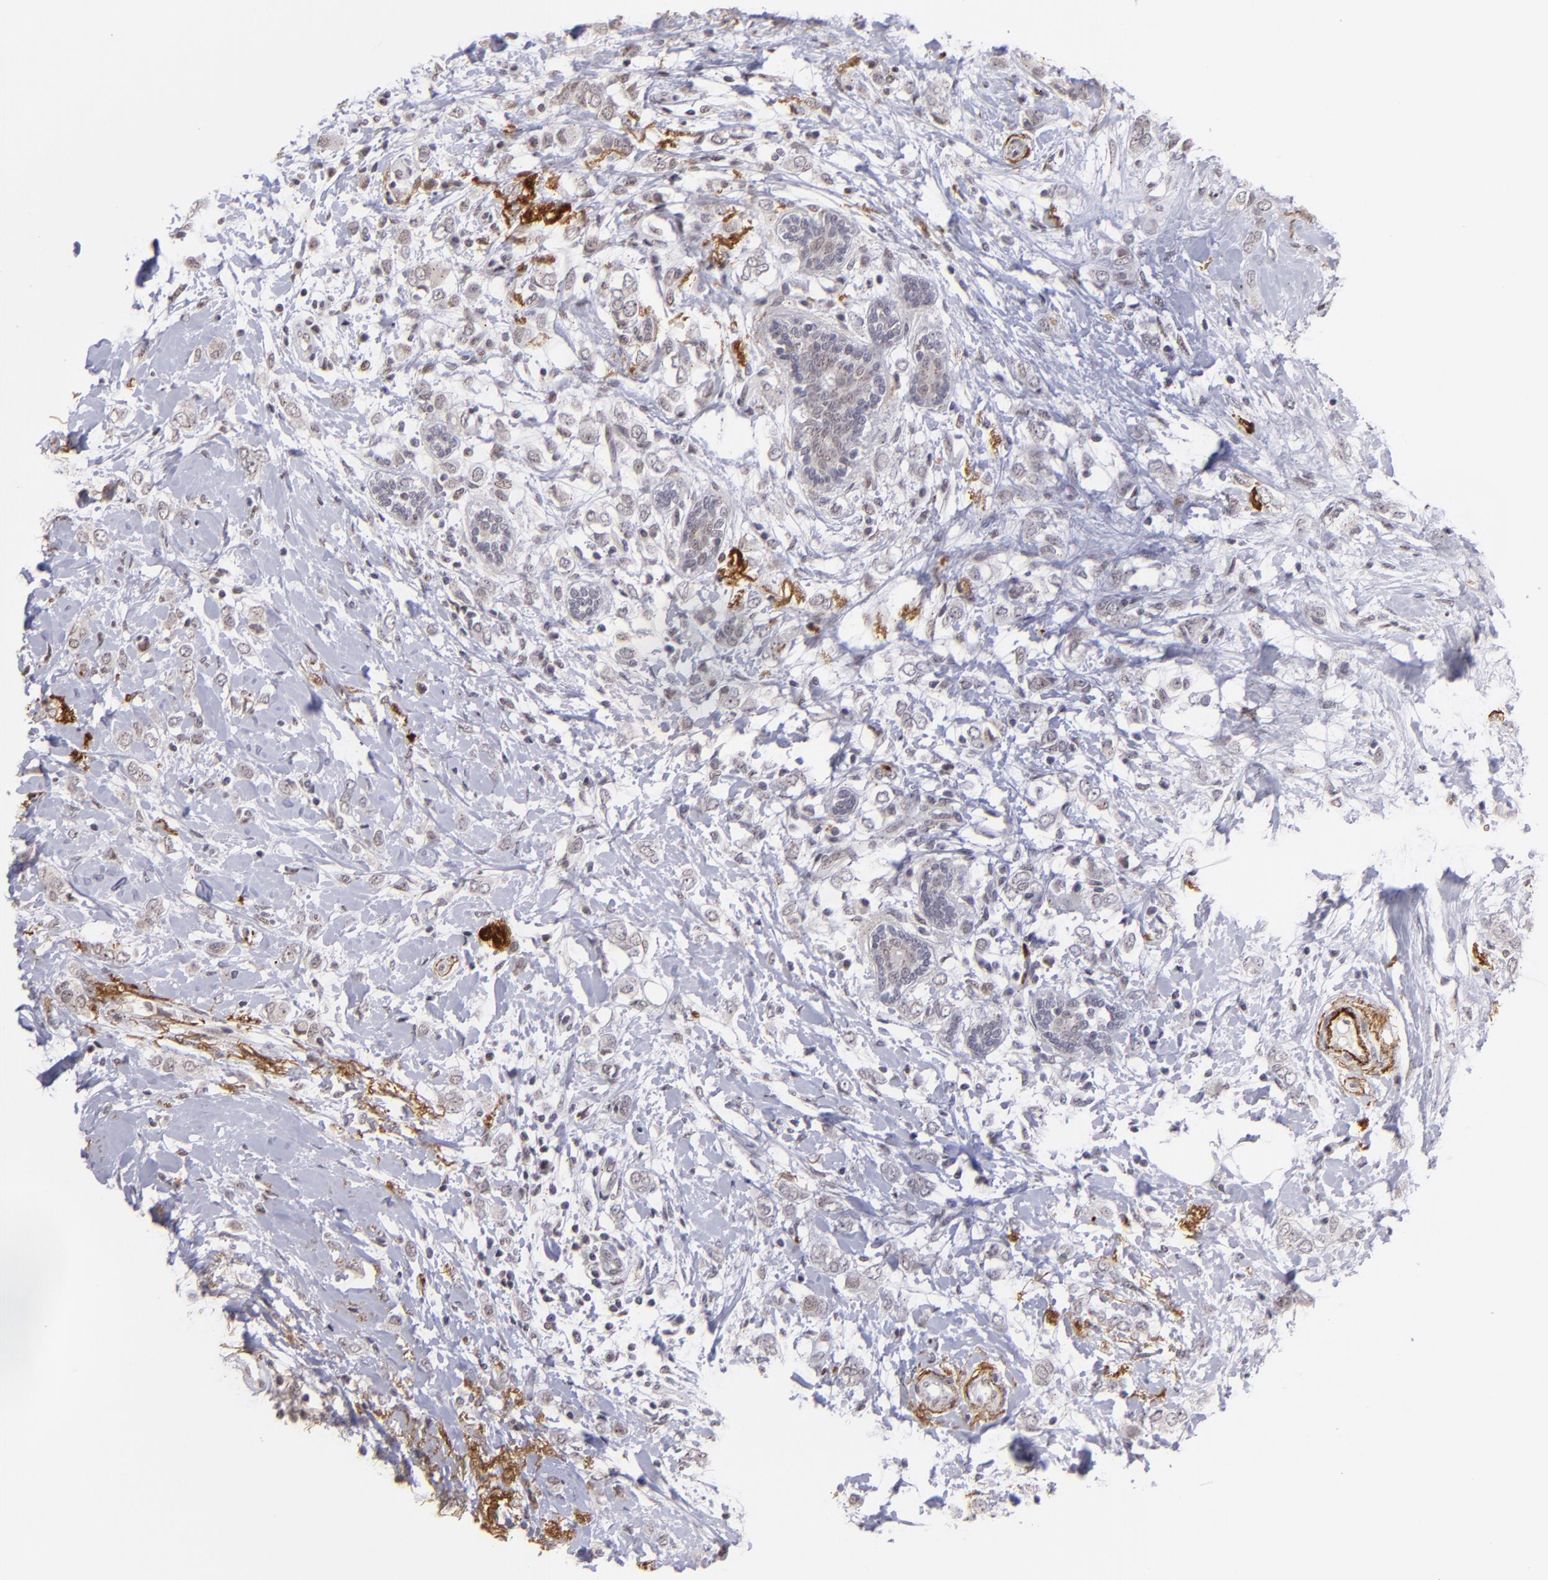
{"staining": {"intensity": "negative", "quantity": "none", "location": "none"}, "tissue": "breast cancer", "cell_type": "Tumor cells", "image_type": "cancer", "snomed": [{"axis": "morphology", "description": "Normal tissue, NOS"}, {"axis": "morphology", "description": "Lobular carcinoma"}, {"axis": "topography", "description": "Breast"}], "caption": "Immunohistochemical staining of breast cancer reveals no significant positivity in tumor cells.", "gene": "RXRG", "patient": {"sex": "female", "age": 47}}